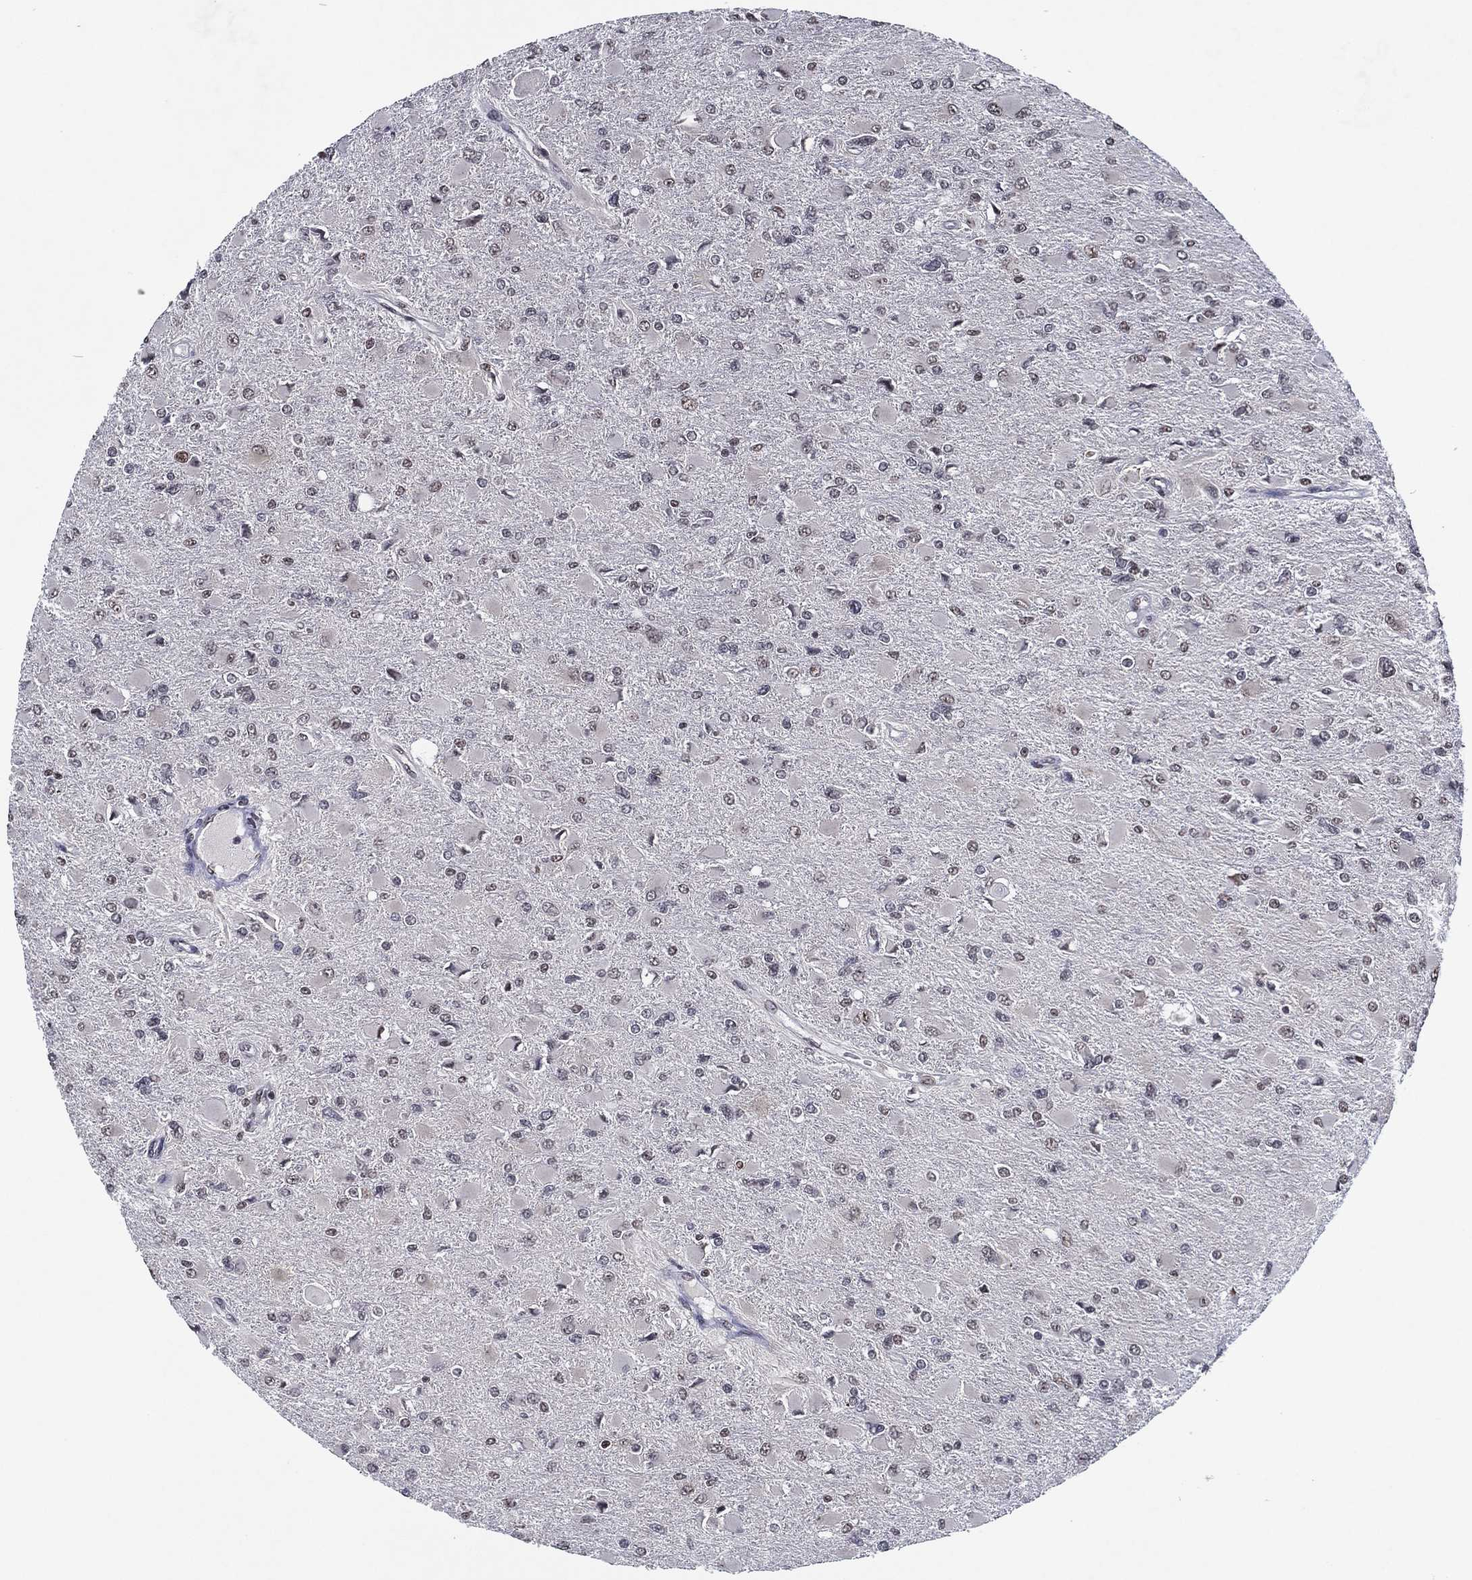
{"staining": {"intensity": "moderate", "quantity": "<25%", "location": "nuclear"}, "tissue": "glioma", "cell_type": "Tumor cells", "image_type": "cancer", "snomed": [{"axis": "morphology", "description": "Glioma, malignant, High grade"}, {"axis": "topography", "description": "Cerebral cortex"}], "caption": "Immunohistochemistry (IHC) (DAB (3,3'-diaminobenzidine)) staining of human glioma demonstrates moderate nuclear protein positivity in about <25% of tumor cells. Nuclei are stained in blue.", "gene": "ZBTB42", "patient": {"sex": "female", "age": 36}}